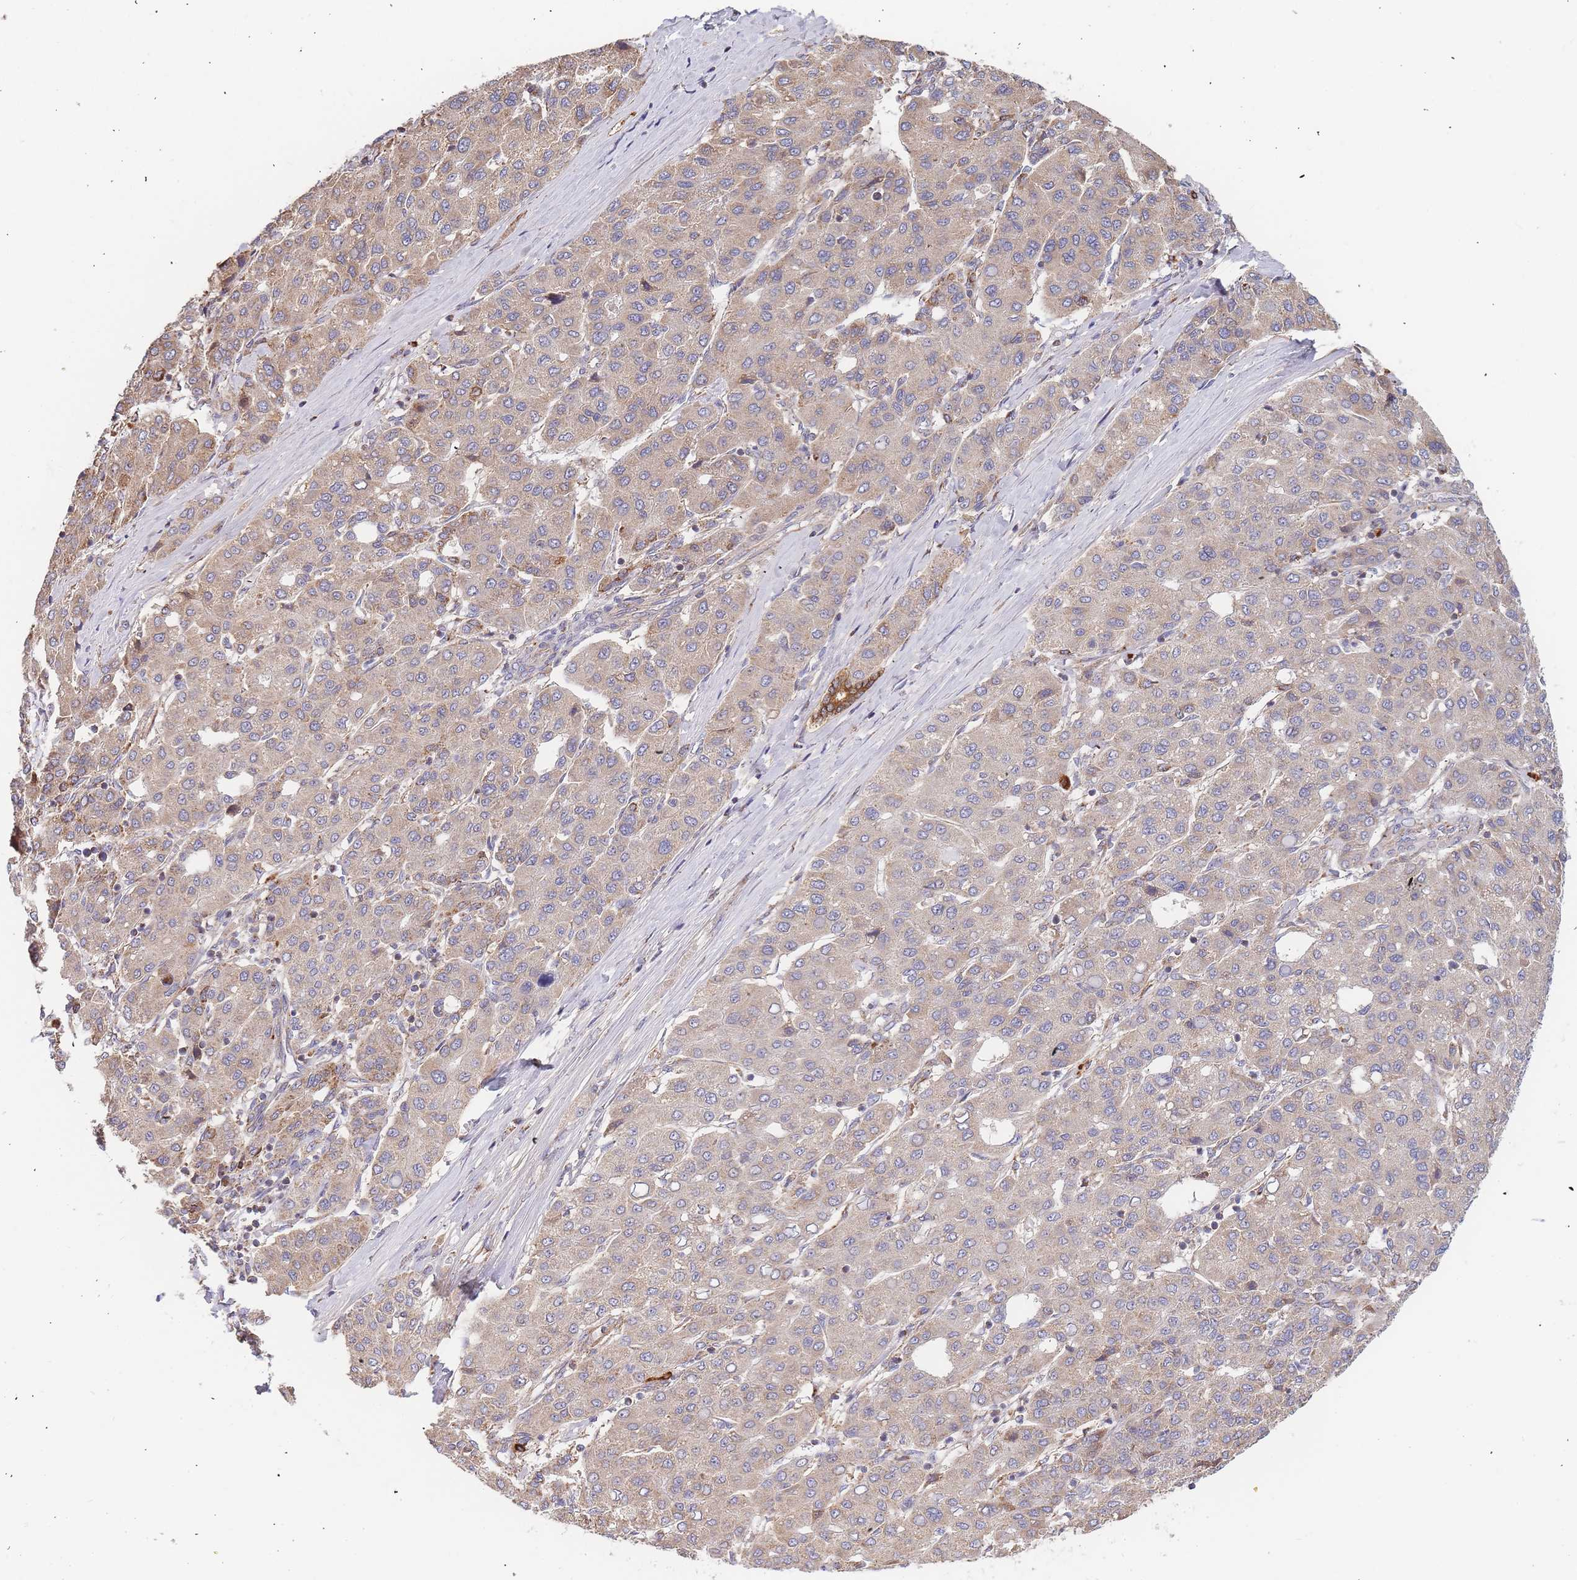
{"staining": {"intensity": "weak", "quantity": ">75%", "location": "cytoplasmic/membranous"}, "tissue": "liver cancer", "cell_type": "Tumor cells", "image_type": "cancer", "snomed": [{"axis": "morphology", "description": "Carcinoma, Hepatocellular, NOS"}, {"axis": "topography", "description": "Liver"}], "caption": "A micrograph showing weak cytoplasmic/membranous positivity in approximately >75% of tumor cells in liver cancer (hepatocellular carcinoma), as visualized by brown immunohistochemical staining.", "gene": "ADCY9", "patient": {"sex": "male", "age": 65}}